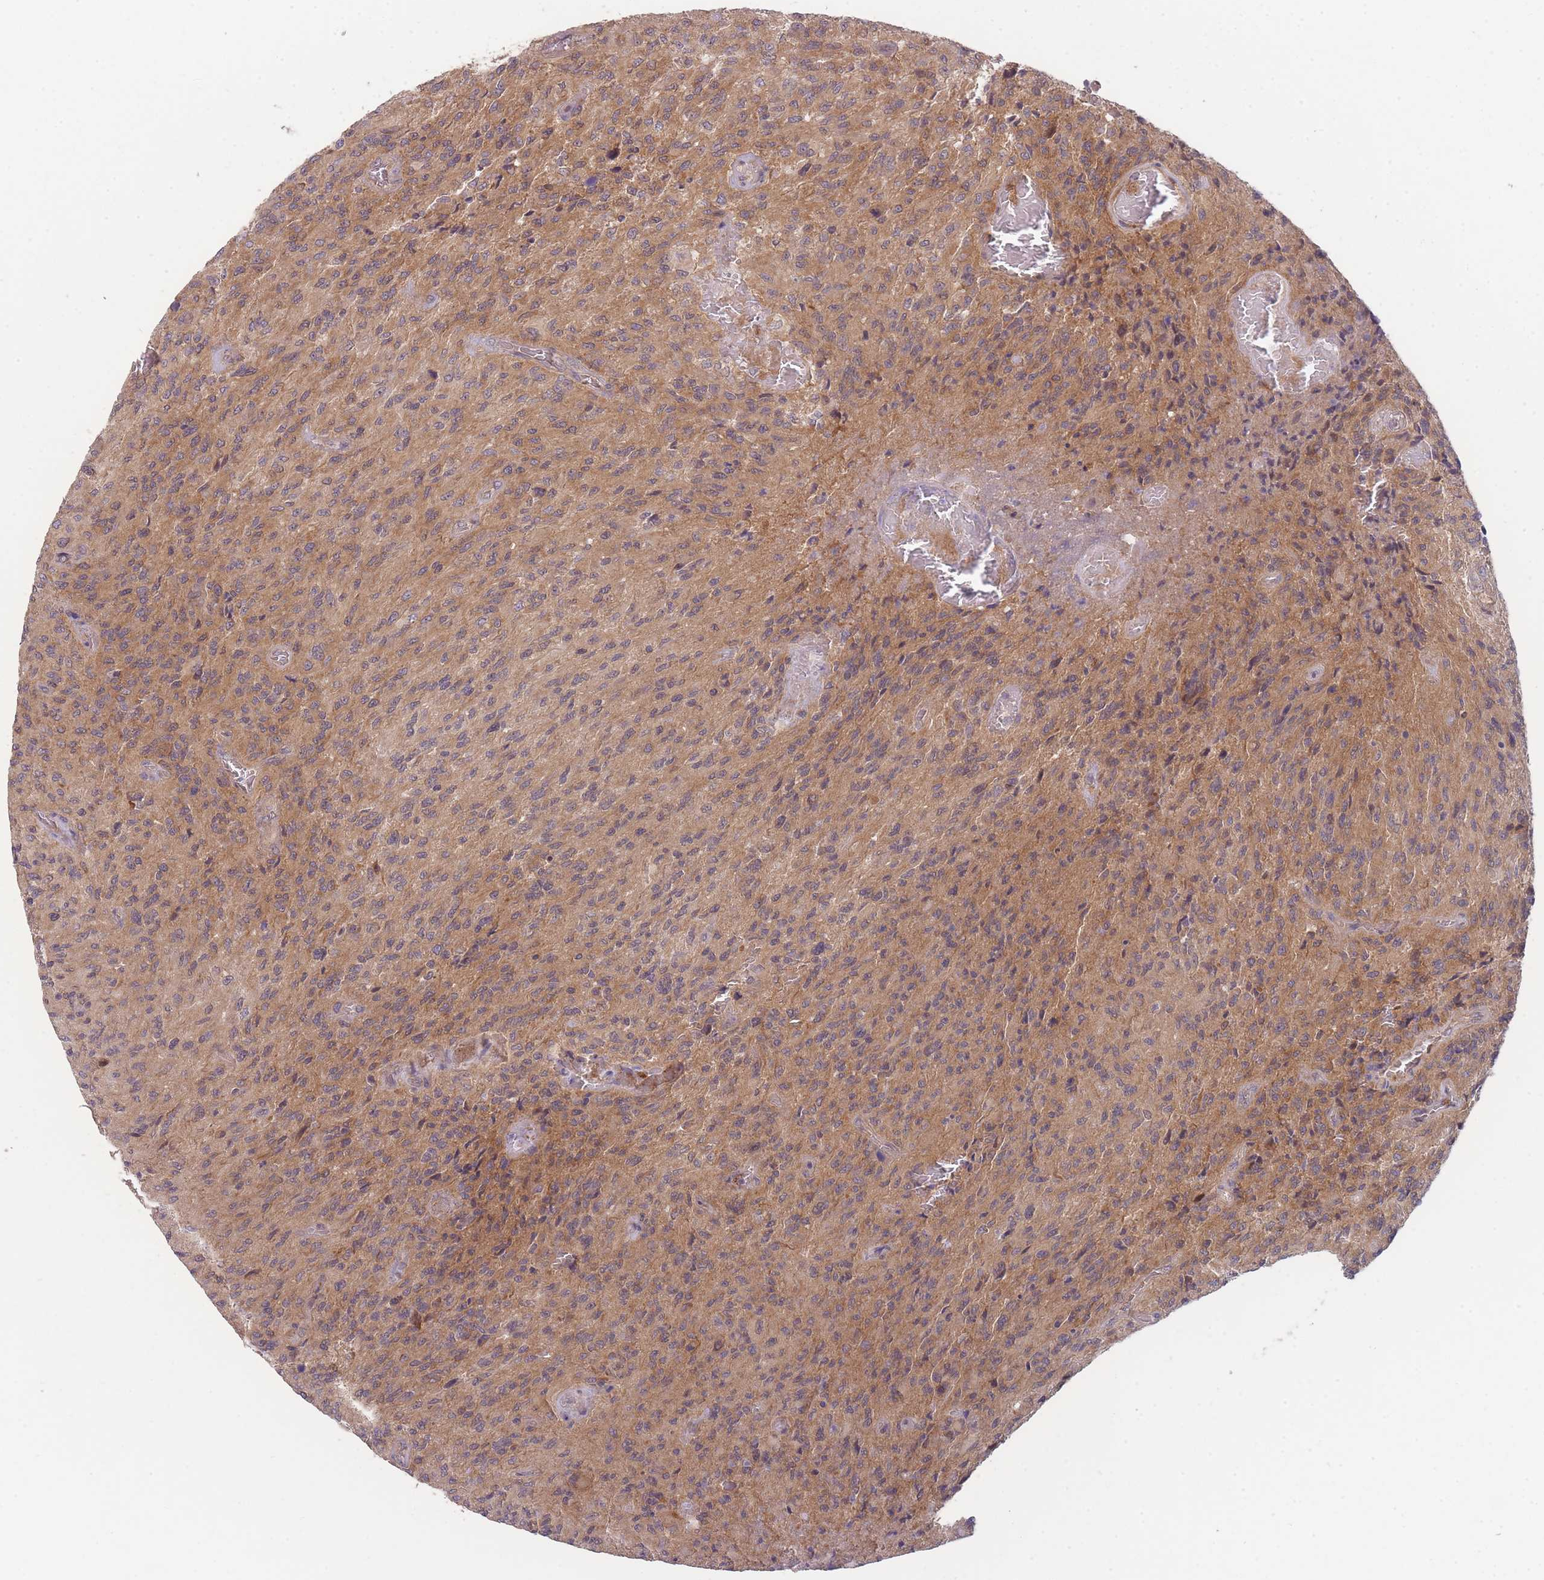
{"staining": {"intensity": "weak", "quantity": ">75%", "location": "cytoplasmic/membranous"}, "tissue": "glioma", "cell_type": "Tumor cells", "image_type": "cancer", "snomed": [{"axis": "morphology", "description": "Normal tissue, NOS"}, {"axis": "morphology", "description": "Glioma, malignant, High grade"}, {"axis": "topography", "description": "Cerebral cortex"}], "caption": "This histopathology image reveals immunohistochemistry staining of glioma, with low weak cytoplasmic/membranous staining in approximately >75% of tumor cells.", "gene": "PFDN6", "patient": {"sex": "male", "age": 56}}